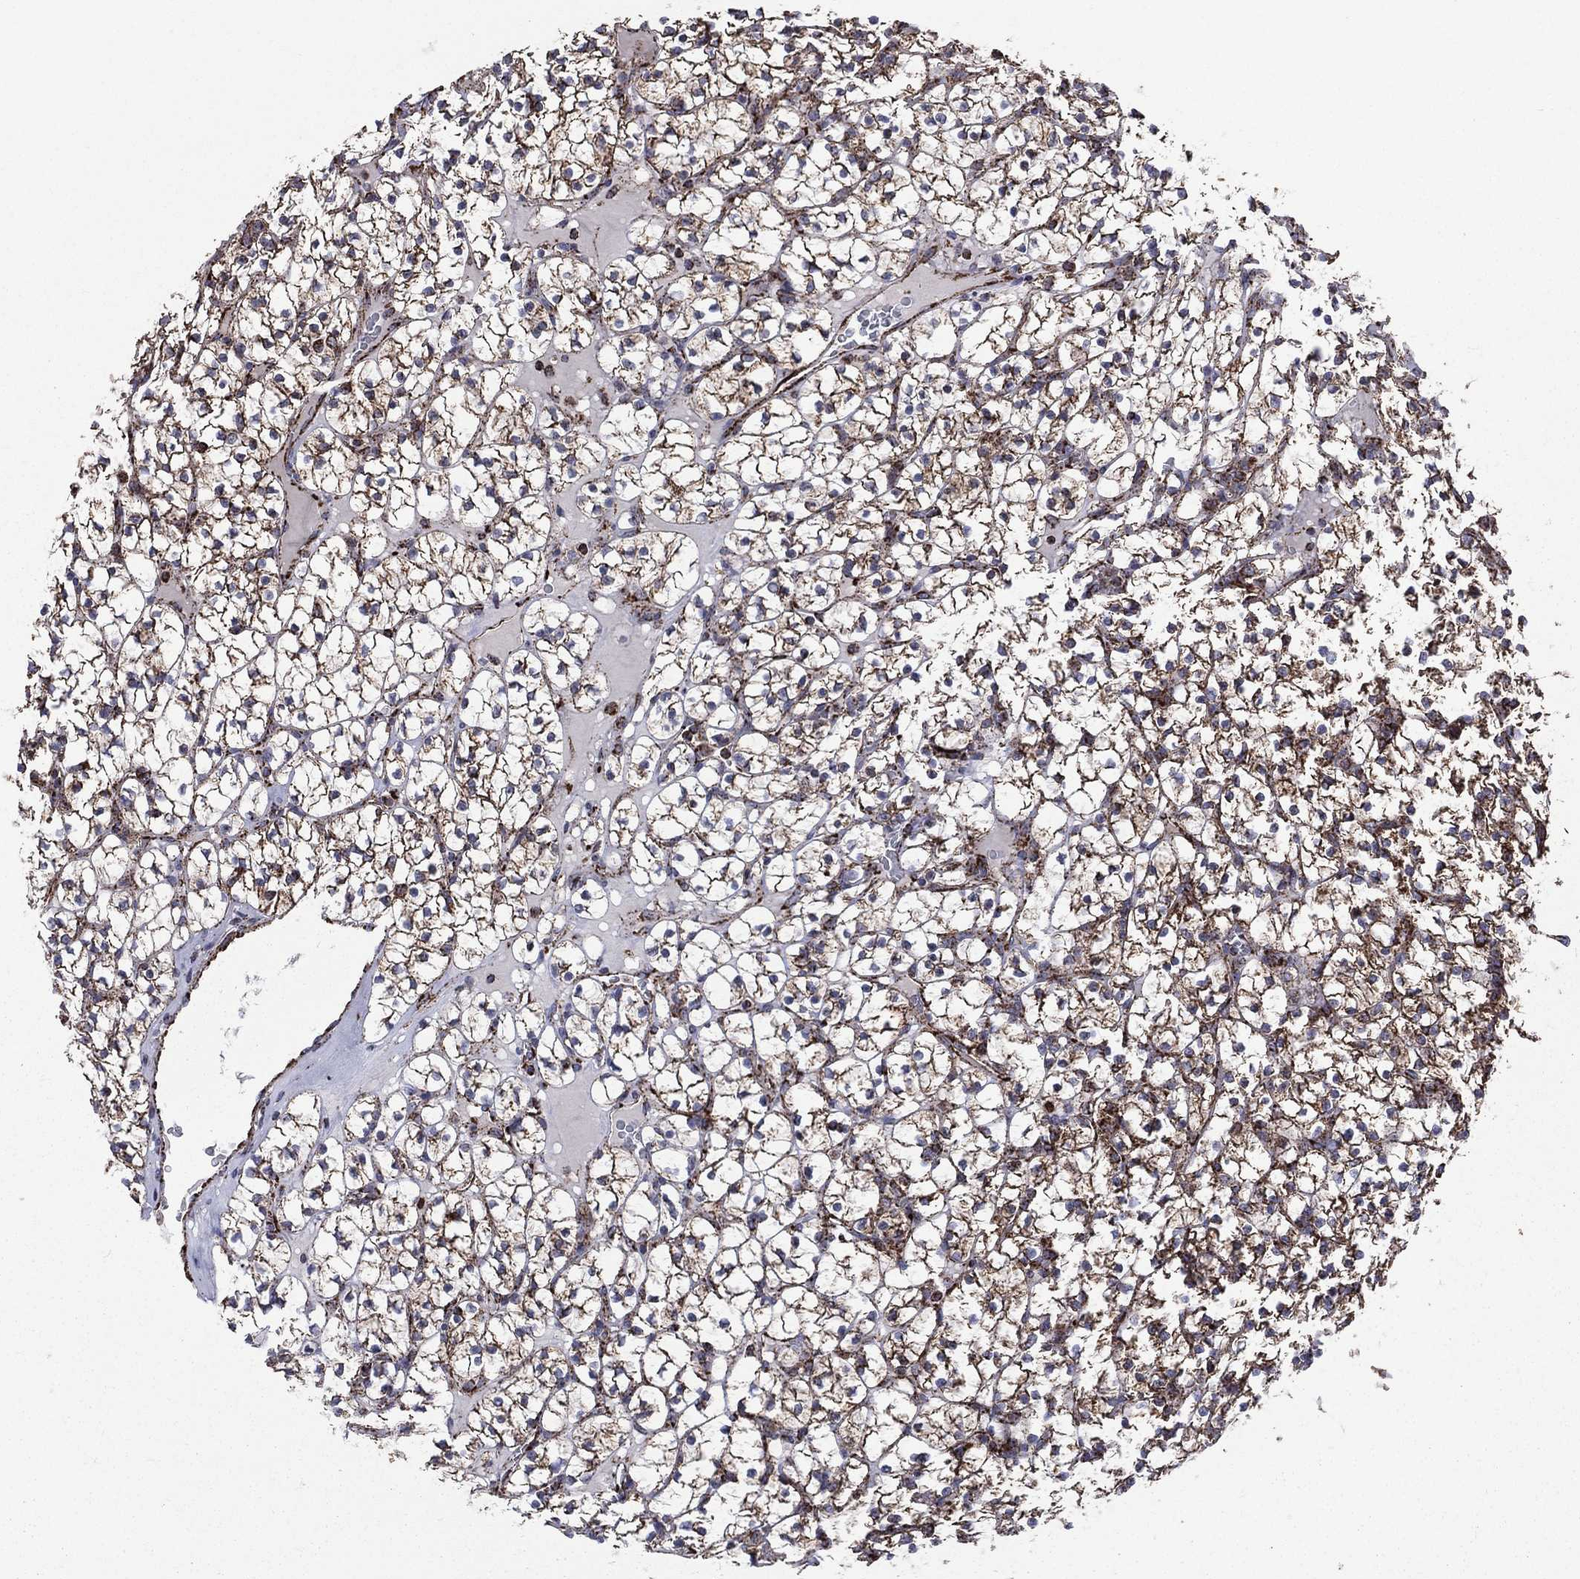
{"staining": {"intensity": "strong", "quantity": ">75%", "location": "cytoplasmic/membranous"}, "tissue": "renal cancer", "cell_type": "Tumor cells", "image_type": "cancer", "snomed": [{"axis": "morphology", "description": "Adenocarcinoma, NOS"}, {"axis": "topography", "description": "Kidney"}], "caption": "Immunohistochemical staining of human renal cancer exhibits strong cytoplasmic/membranous protein positivity in about >75% of tumor cells. The protein of interest is stained brown, and the nuclei are stained in blue (DAB (3,3'-diaminobenzidine) IHC with brightfield microscopy, high magnification).", "gene": "GOT2", "patient": {"sex": "female", "age": 89}}